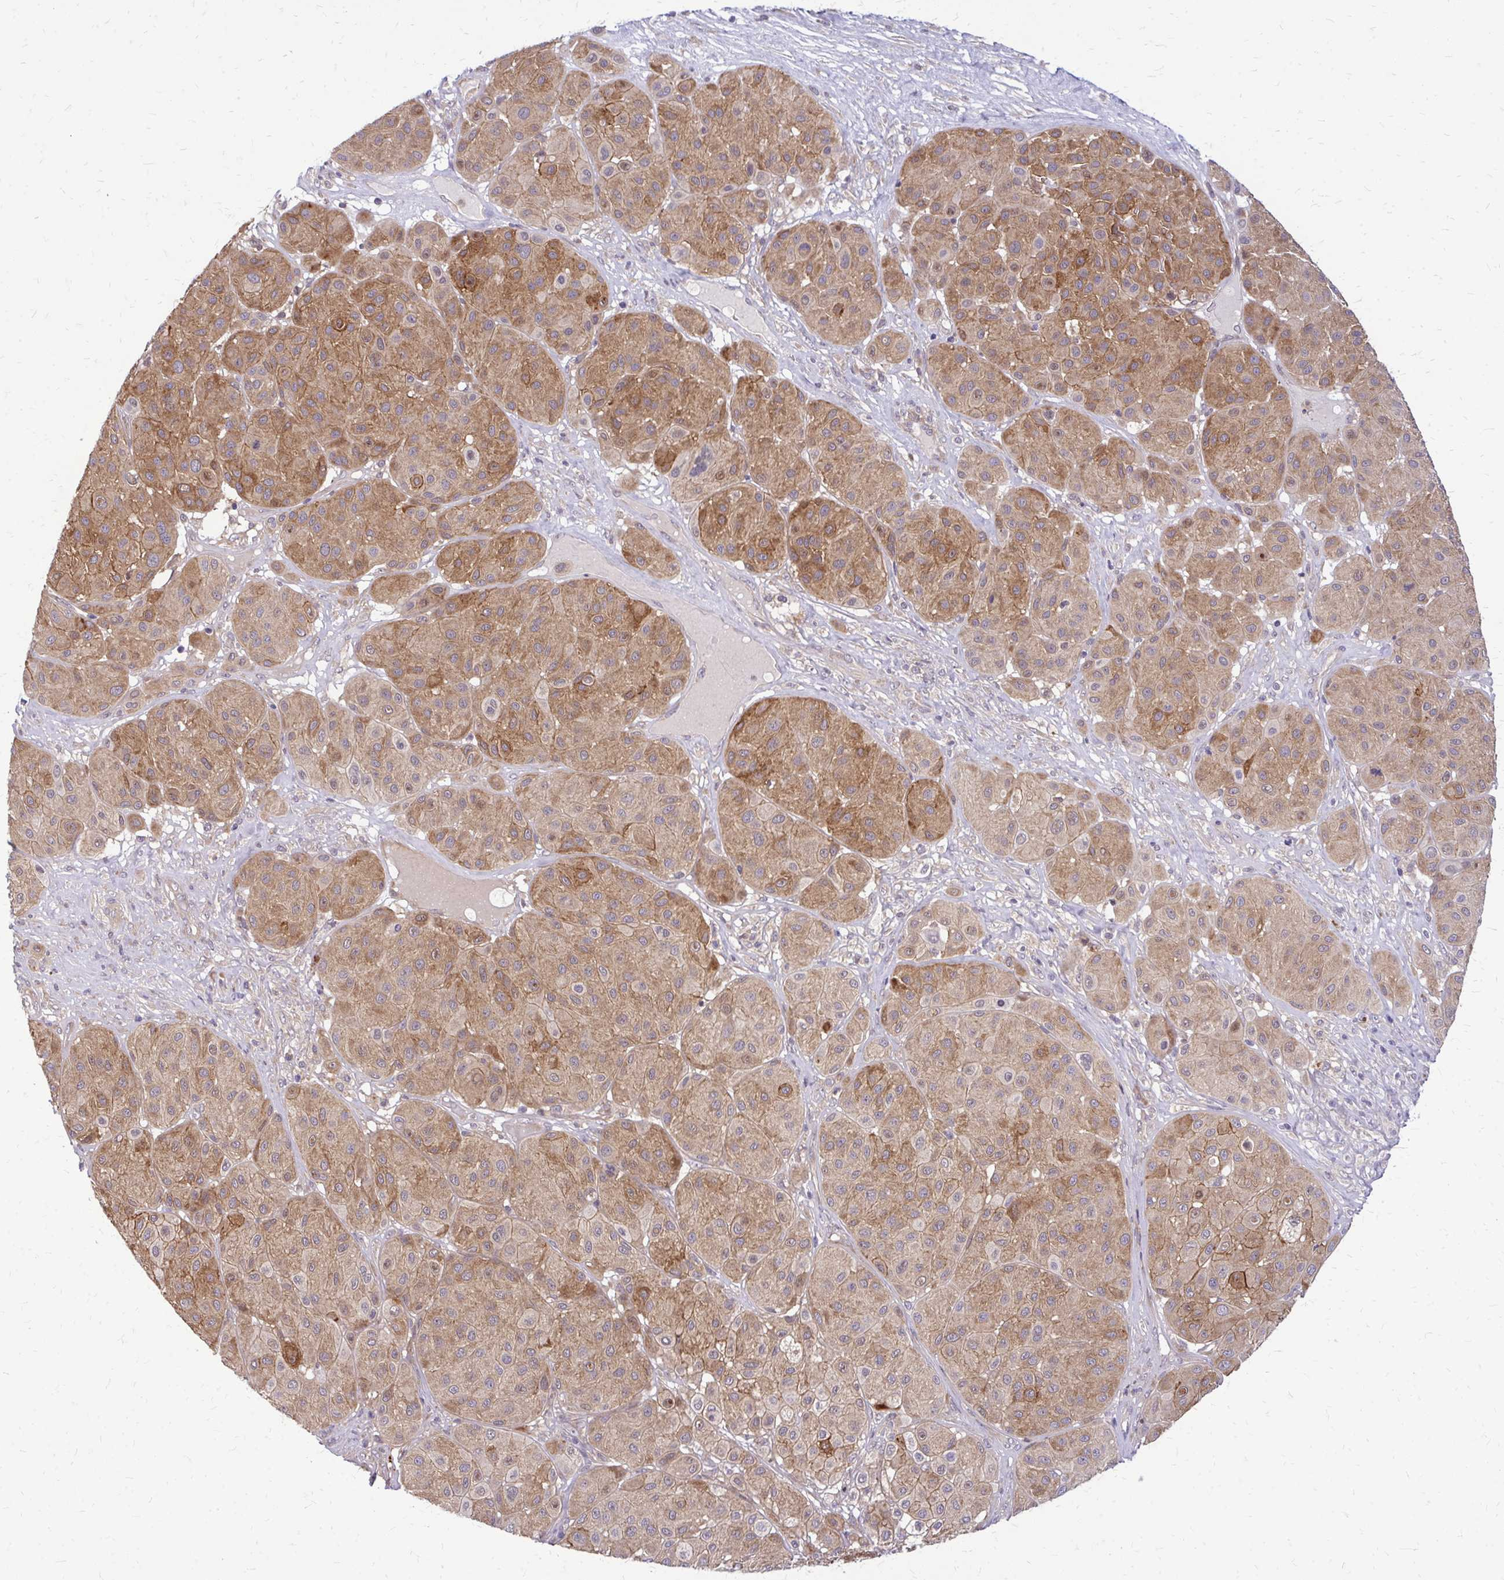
{"staining": {"intensity": "moderate", "quantity": ">75%", "location": "cytoplasmic/membranous"}, "tissue": "melanoma", "cell_type": "Tumor cells", "image_type": "cancer", "snomed": [{"axis": "morphology", "description": "Malignant melanoma, Metastatic site"}, {"axis": "topography", "description": "Smooth muscle"}], "caption": "The image displays a brown stain indicating the presence of a protein in the cytoplasmic/membranous of tumor cells in melanoma. The staining was performed using DAB, with brown indicating positive protein expression. Nuclei are stained blue with hematoxylin.", "gene": "OXNAD1", "patient": {"sex": "male", "age": 41}}